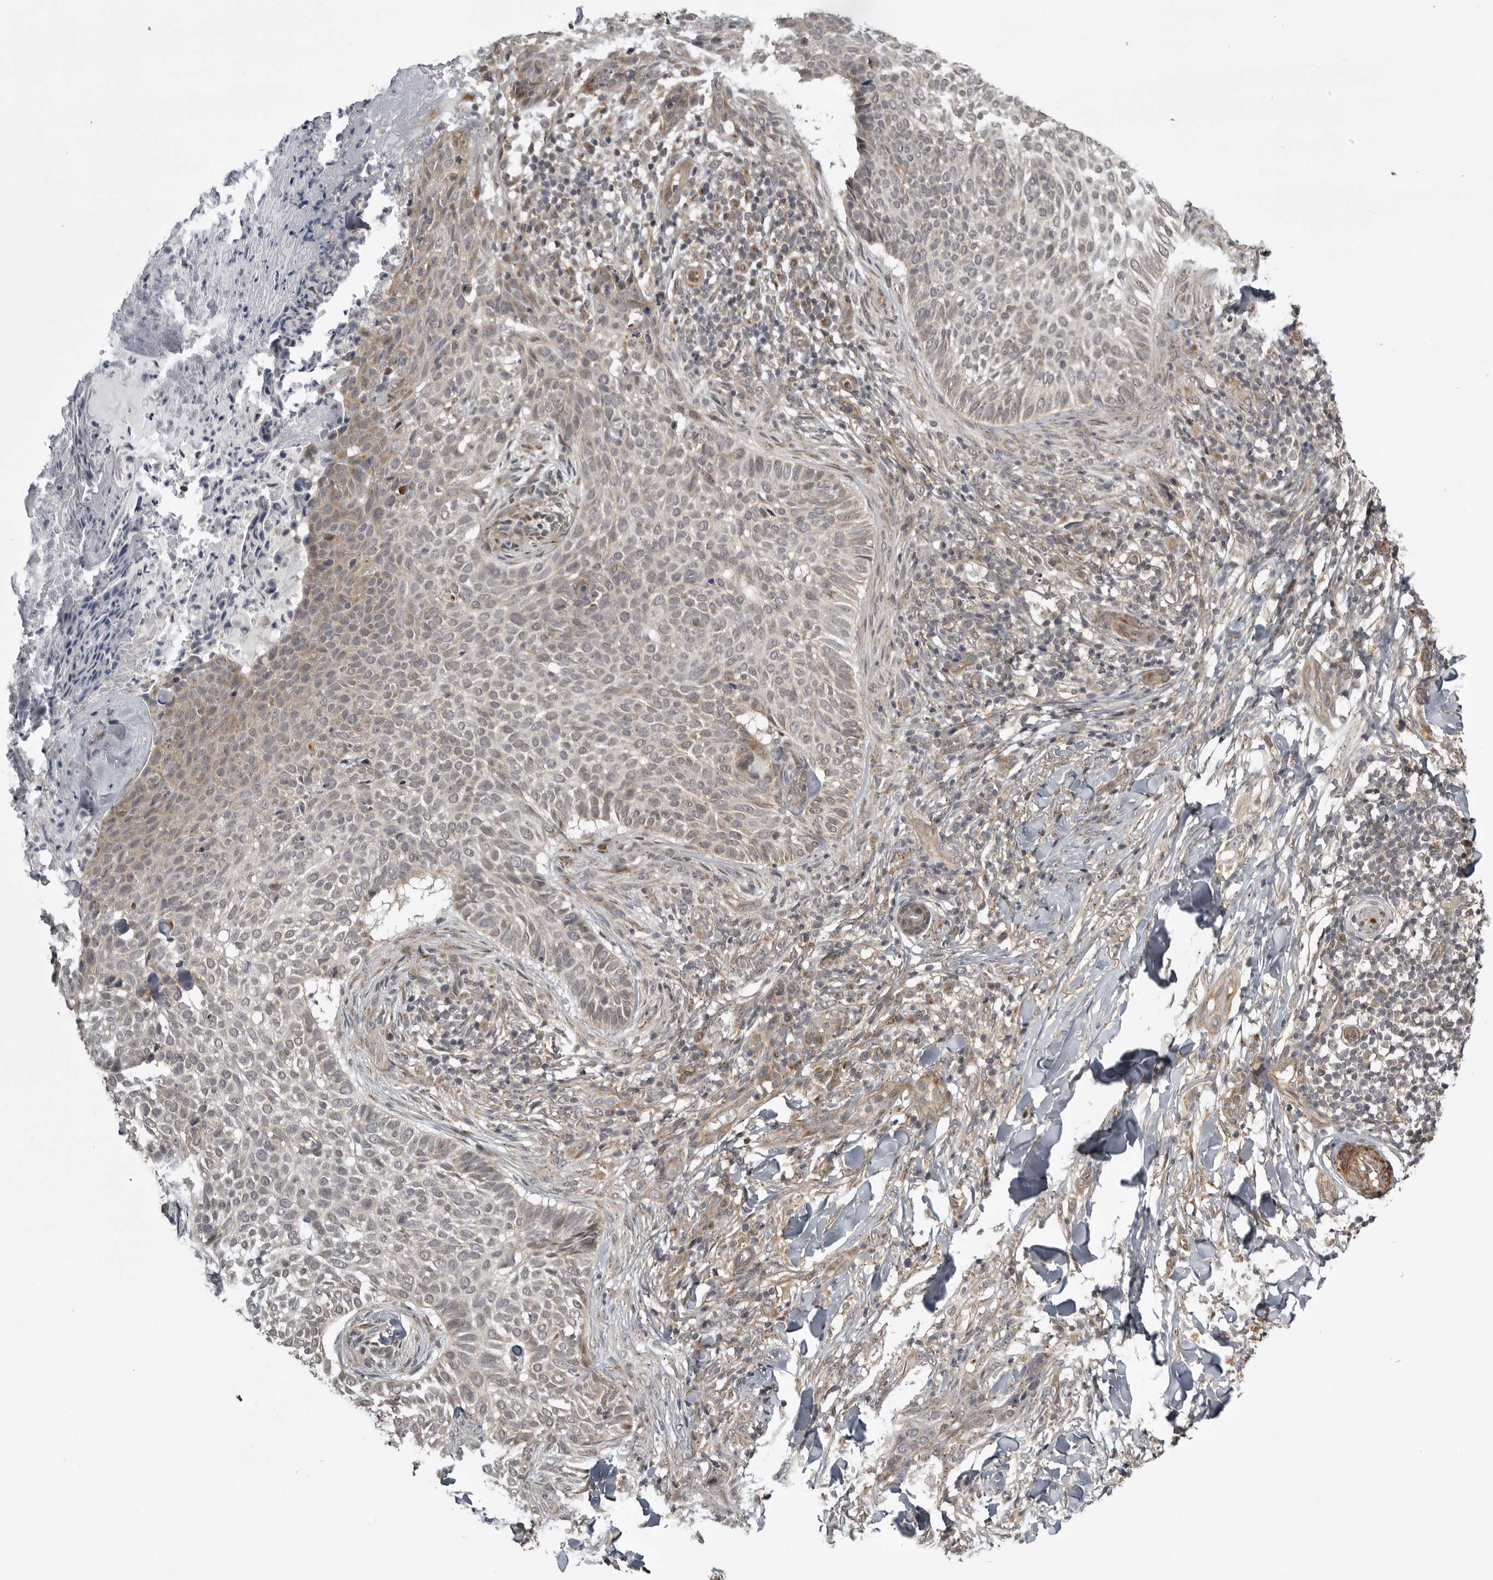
{"staining": {"intensity": "weak", "quantity": "<25%", "location": "cytoplasmic/membranous"}, "tissue": "skin cancer", "cell_type": "Tumor cells", "image_type": "cancer", "snomed": [{"axis": "morphology", "description": "Normal tissue, NOS"}, {"axis": "morphology", "description": "Basal cell carcinoma"}, {"axis": "topography", "description": "Skin"}], "caption": "IHC of human skin cancer reveals no positivity in tumor cells.", "gene": "SNX16", "patient": {"sex": "male", "age": 67}}